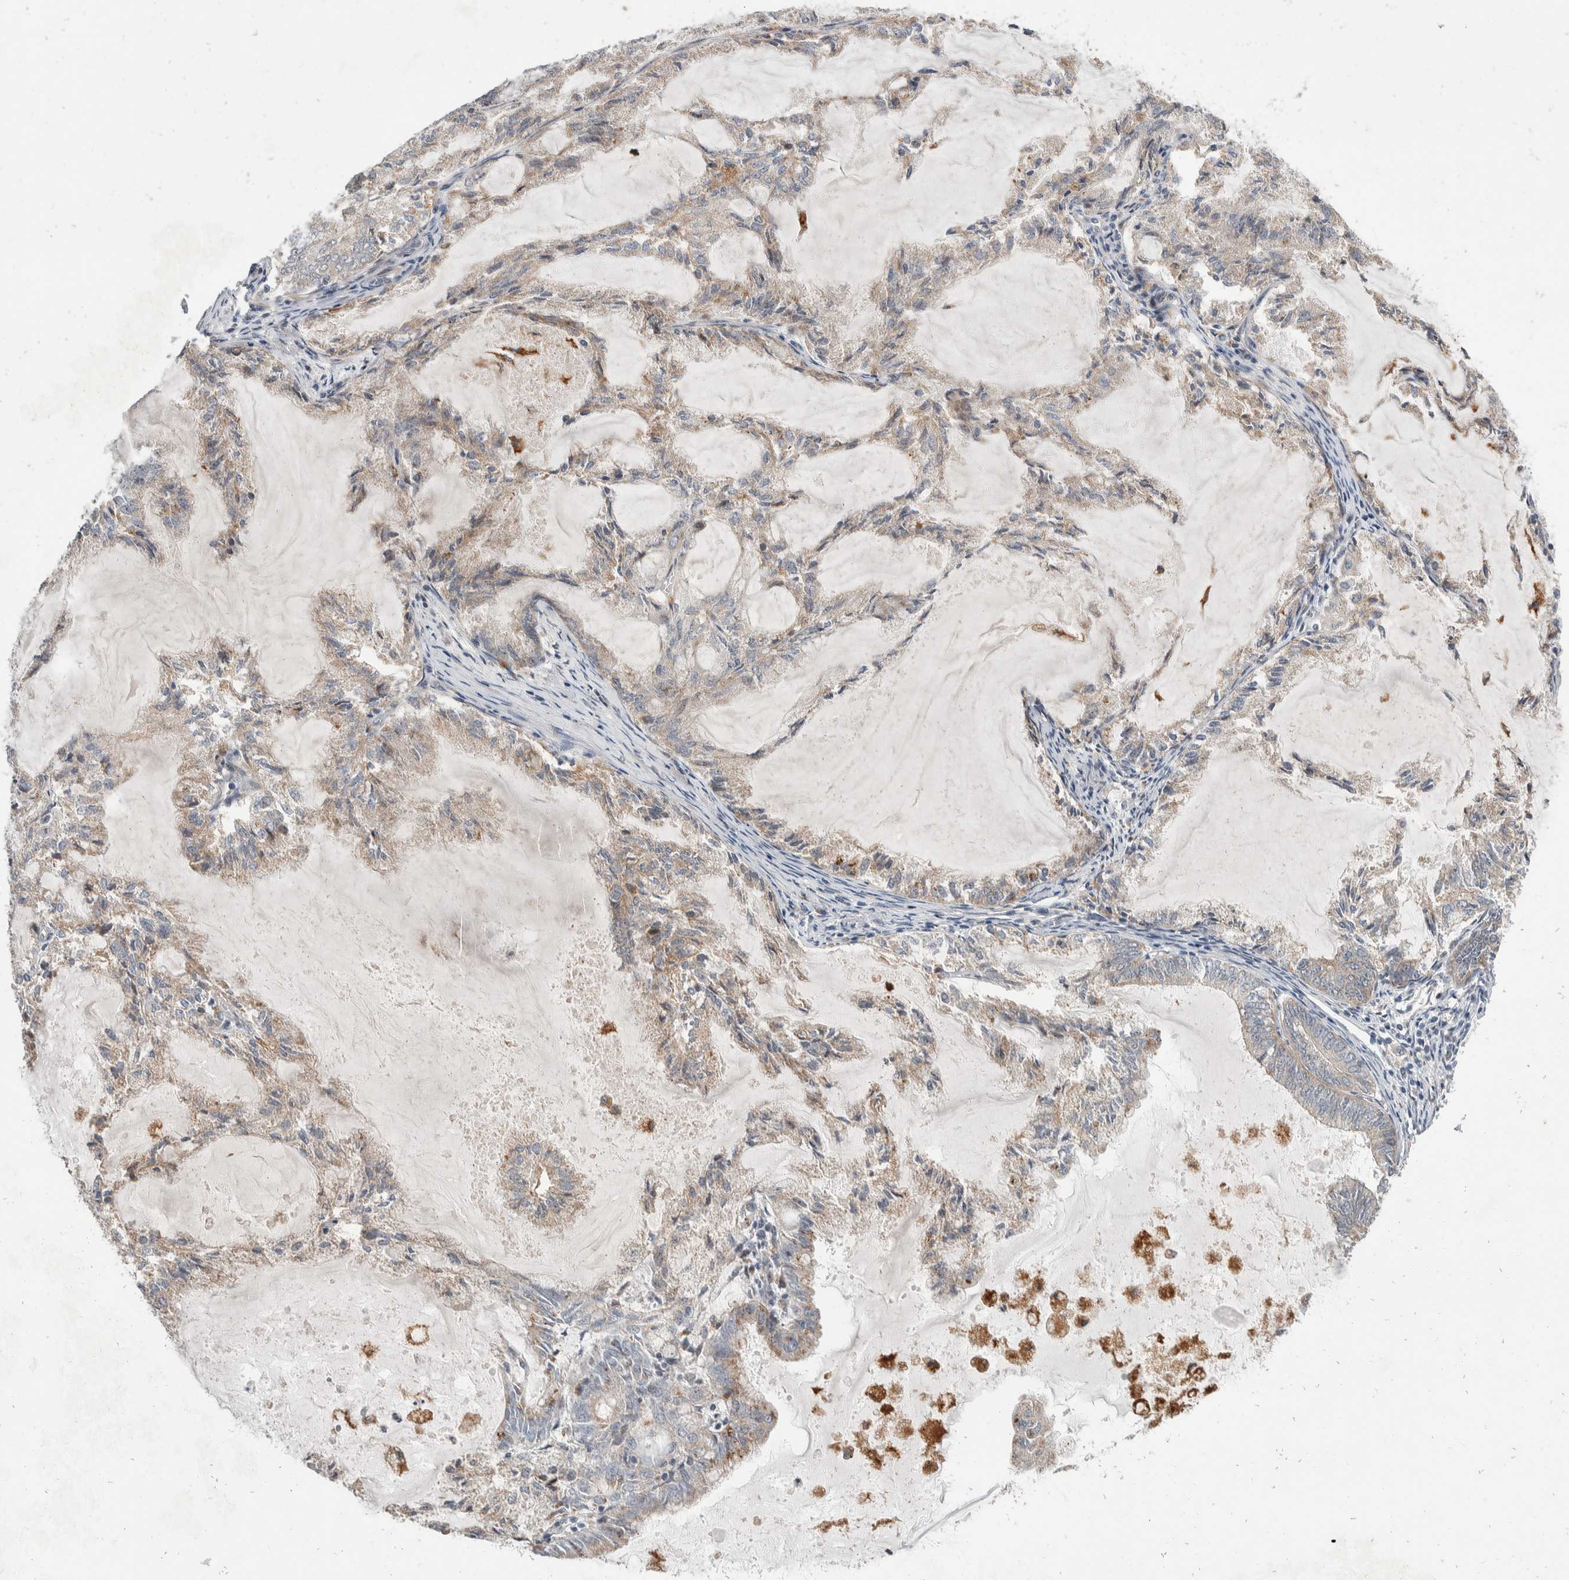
{"staining": {"intensity": "weak", "quantity": ">75%", "location": "cytoplasmic/membranous"}, "tissue": "endometrial cancer", "cell_type": "Tumor cells", "image_type": "cancer", "snomed": [{"axis": "morphology", "description": "Adenocarcinoma, NOS"}, {"axis": "topography", "description": "Endometrium"}], "caption": "The immunohistochemical stain shows weak cytoplasmic/membranous staining in tumor cells of endometrial cancer tissue.", "gene": "ZNF703", "patient": {"sex": "female", "age": 86}}